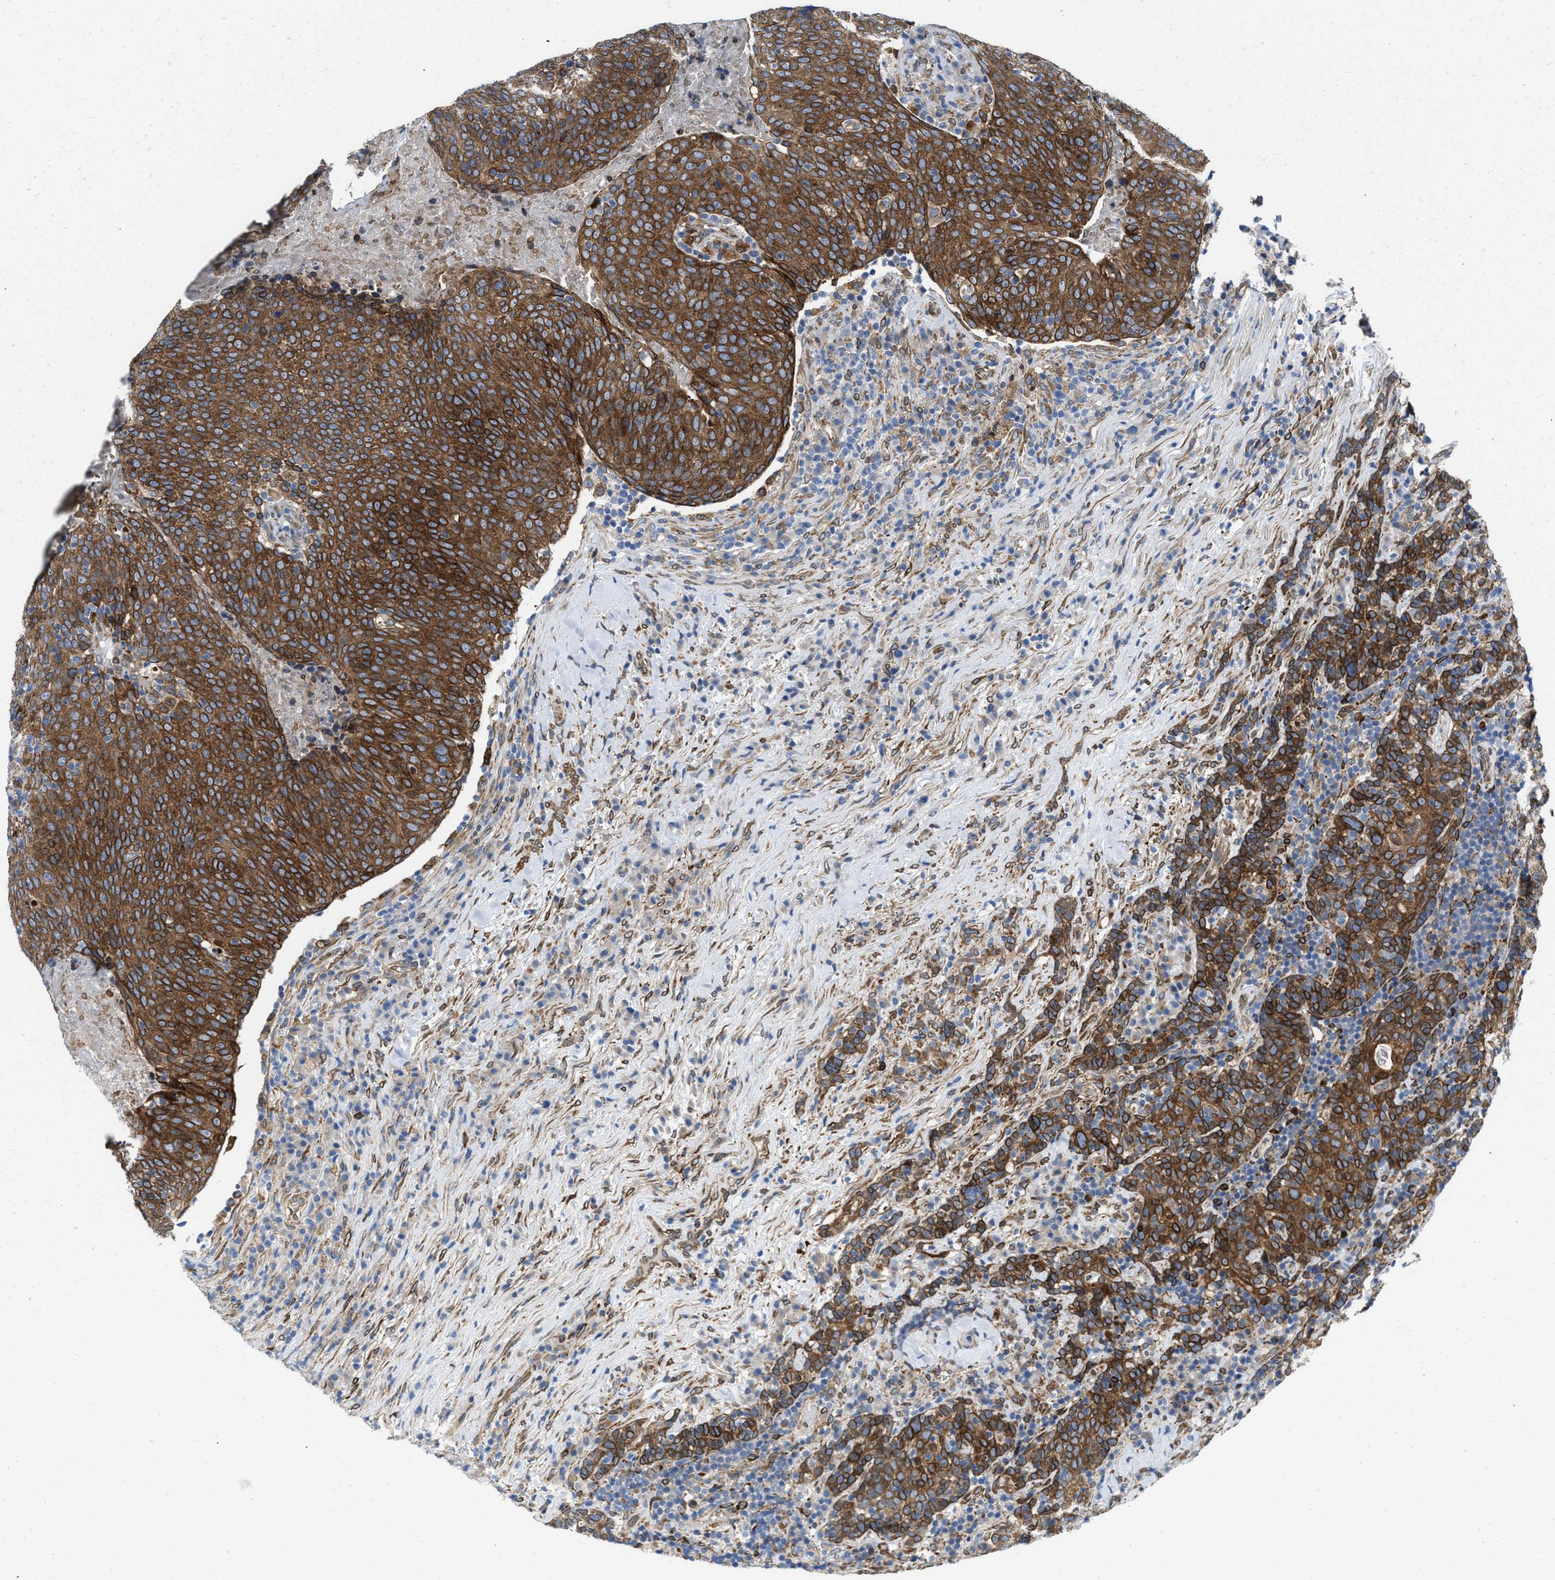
{"staining": {"intensity": "strong", "quantity": ">75%", "location": "cytoplasmic/membranous"}, "tissue": "head and neck cancer", "cell_type": "Tumor cells", "image_type": "cancer", "snomed": [{"axis": "morphology", "description": "Squamous cell carcinoma, NOS"}, {"axis": "morphology", "description": "Squamous cell carcinoma, metastatic, NOS"}, {"axis": "topography", "description": "Lymph node"}, {"axis": "topography", "description": "Head-Neck"}], "caption": "This micrograph displays head and neck cancer (metastatic squamous cell carcinoma) stained with immunohistochemistry to label a protein in brown. The cytoplasmic/membranous of tumor cells show strong positivity for the protein. Nuclei are counter-stained blue.", "gene": "ERLIN2", "patient": {"sex": "male", "age": 62}}